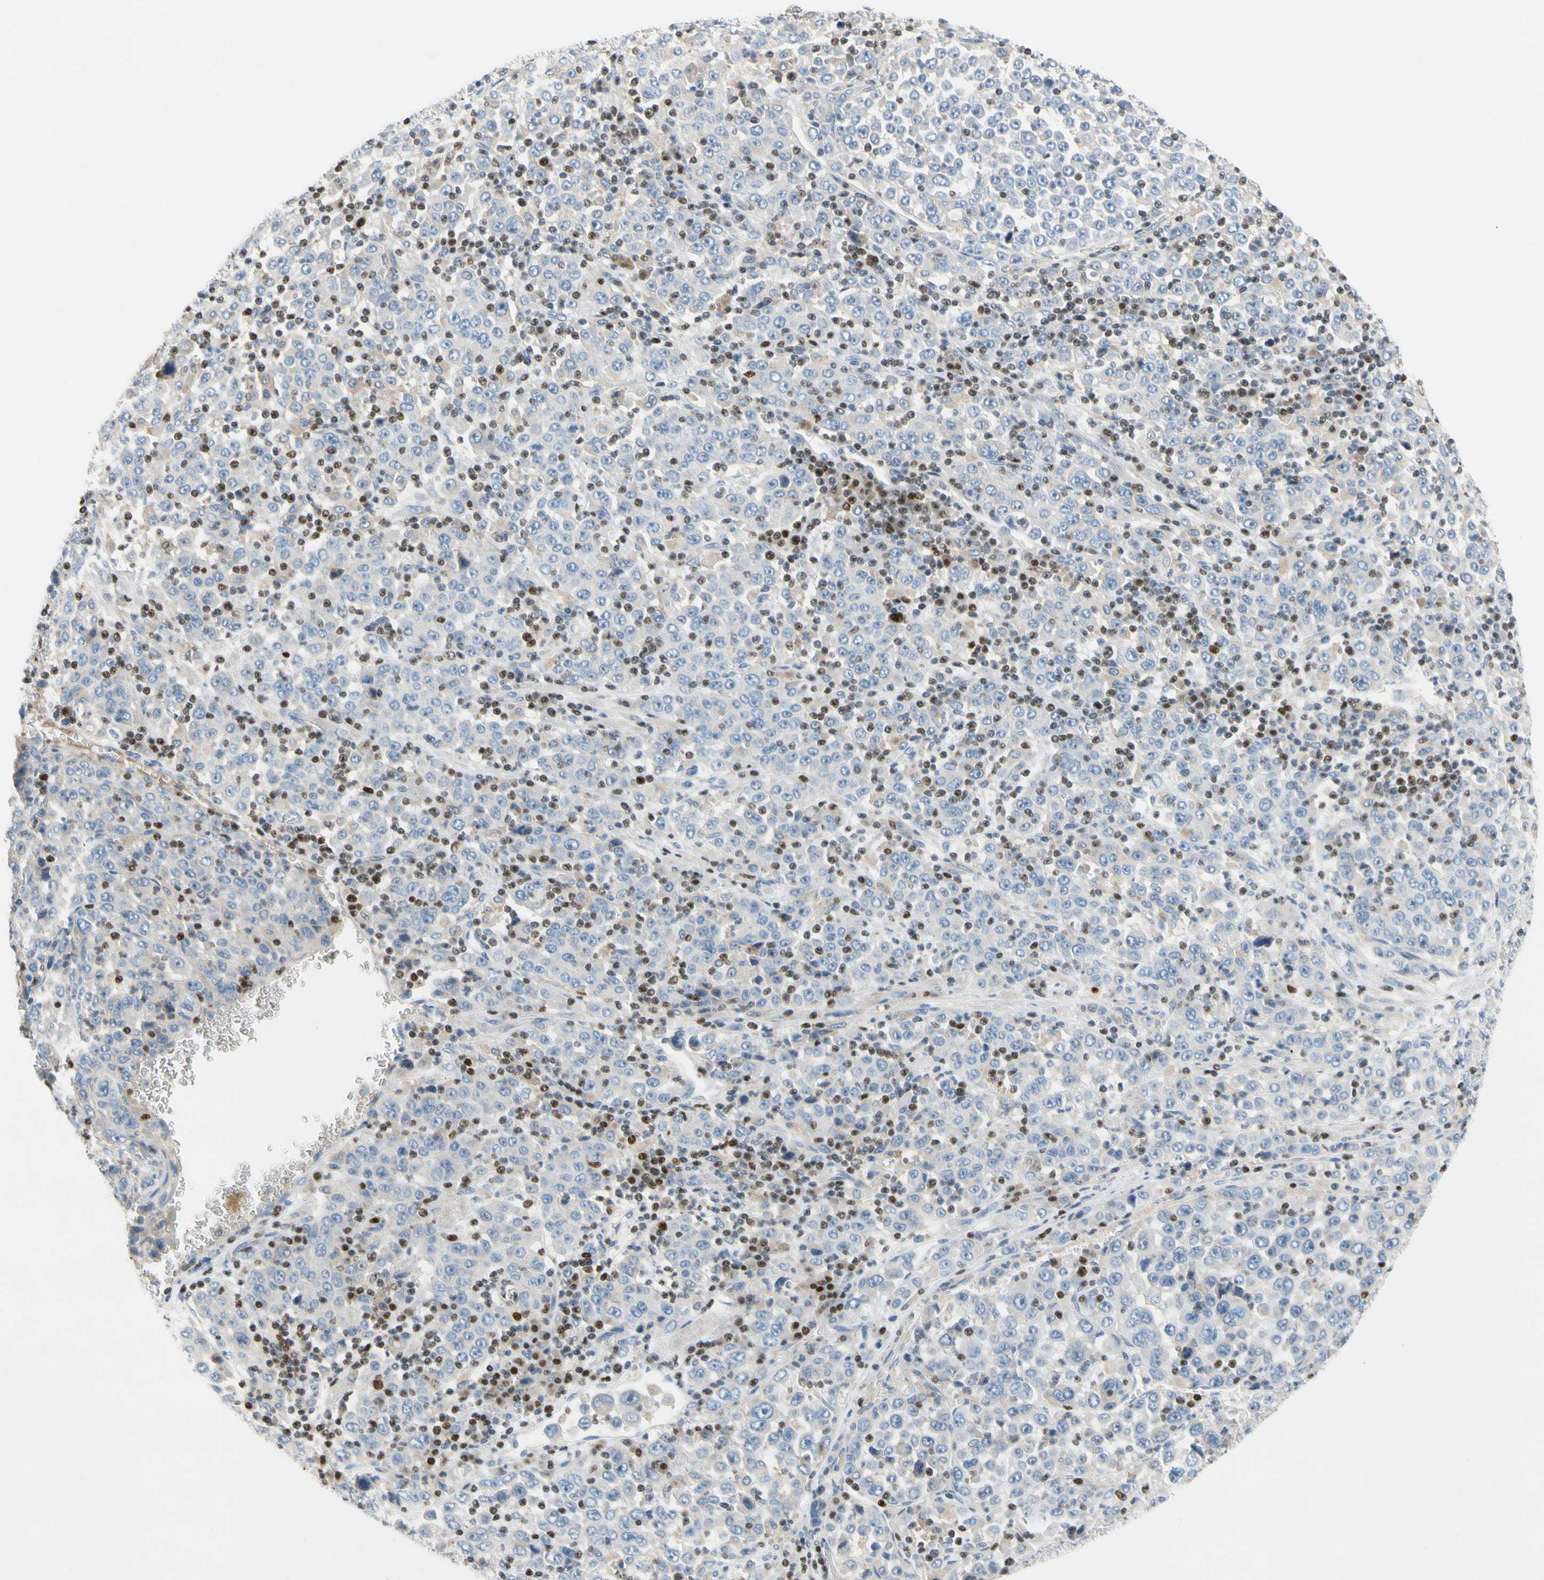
{"staining": {"intensity": "negative", "quantity": "none", "location": "none"}, "tissue": "stomach cancer", "cell_type": "Tumor cells", "image_type": "cancer", "snomed": [{"axis": "morphology", "description": "Normal tissue, NOS"}, {"axis": "morphology", "description": "Adenocarcinoma, NOS"}, {"axis": "topography", "description": "Stomach, upper"}, {"axis": "topography", "description": "Stomach"}], "caption": "Immunohistochemistry of human stomach cancer (adenocarcinoma) shows no expression in tumor cells.", "gene": "SP140", "patient": {"sex": "male", "age": 59}}